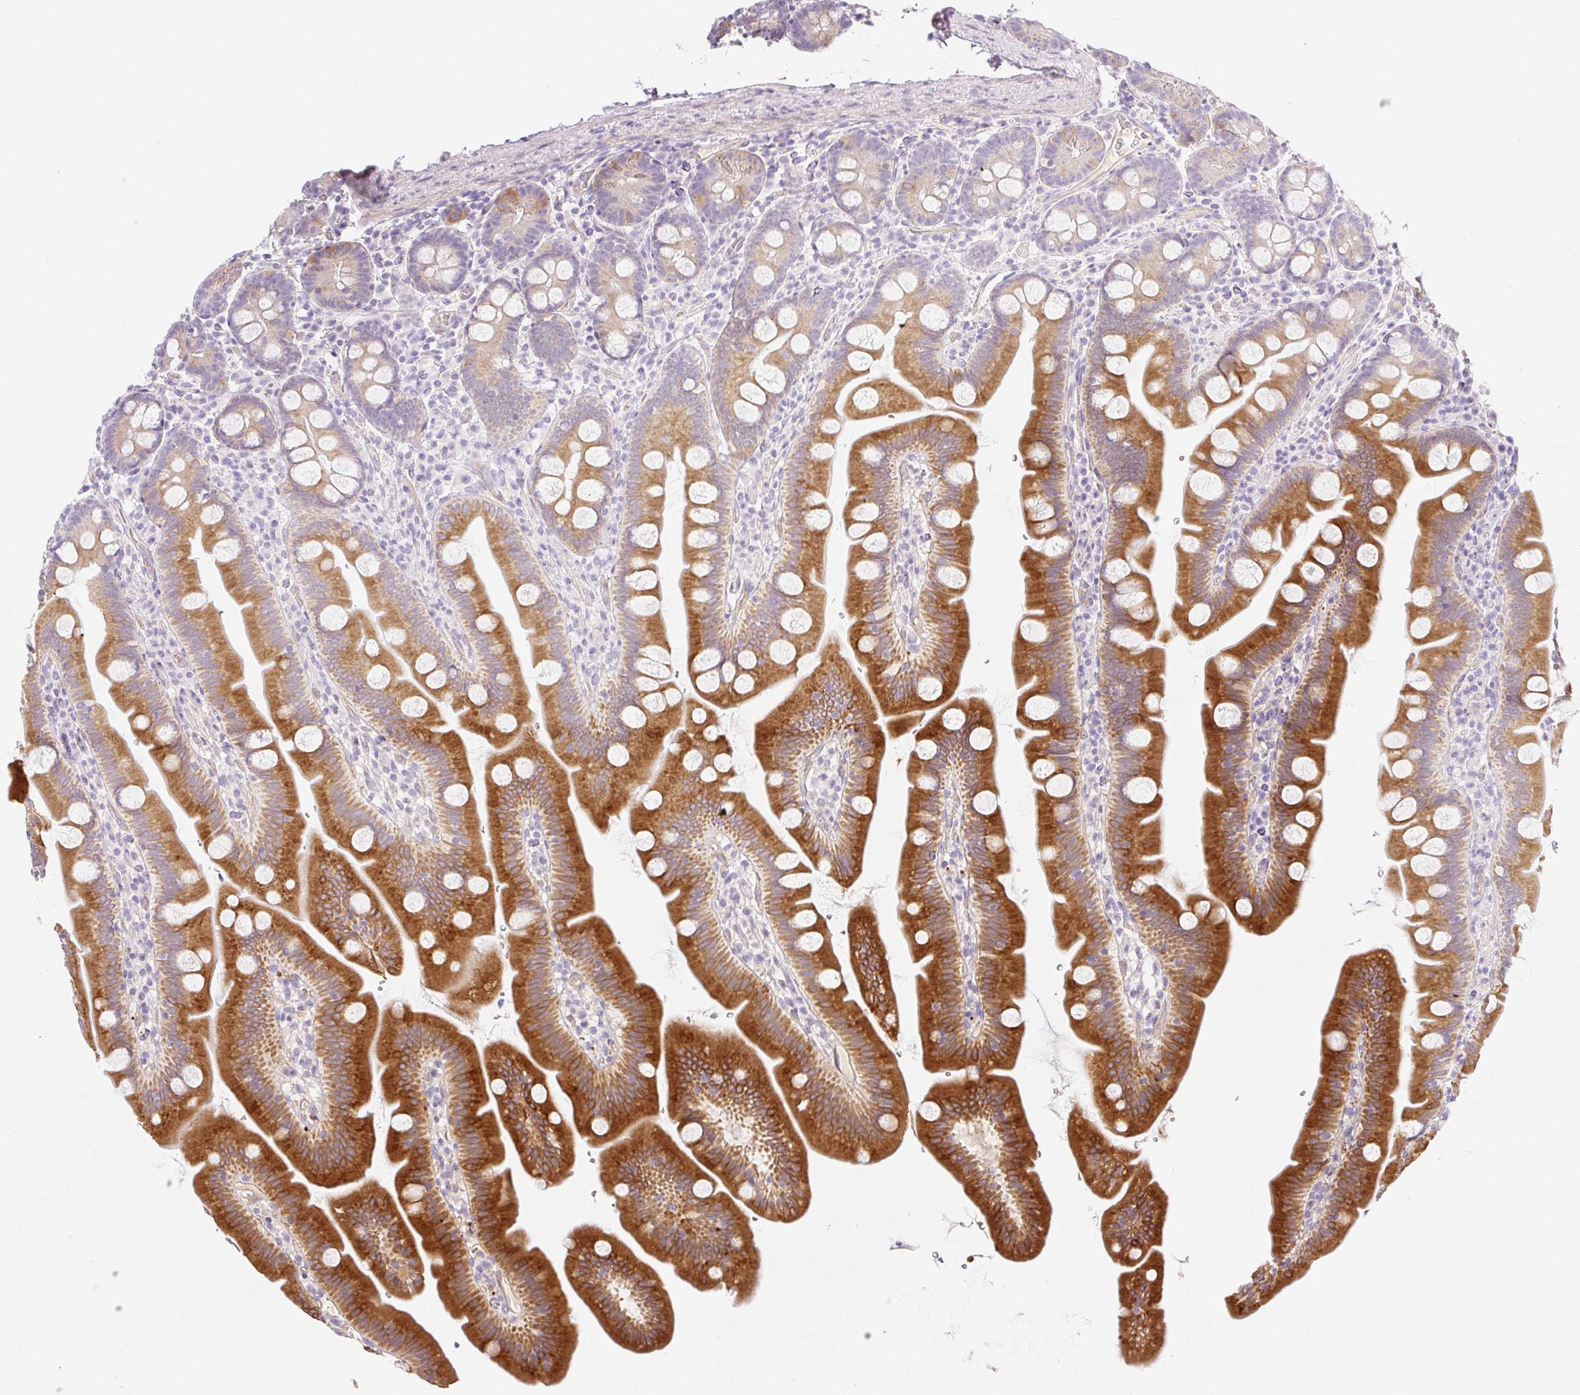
{"staining": {"intensity": "strong", "quantity": "25%-75%", "location": "cytoplasmic/membranous"}, "tissue": "small intestine", "cell_type": "Glandular cells", "image_type": "normal", "snomed": [{"axis": "morphology", "description": "Normal tissue, NOS"}, {"axis": "topography", "description": "Small intestine"}], "caption": "Immunohistochemical staining of normal small intestine exhibits strong cytoplasmic/membranous protein positivity in about 25%-75% of glandular cells. (IHC, brightfield microscopy, high magnification).", "gene": "MIA2", "patient": {"sex": "female", "age": 68}}